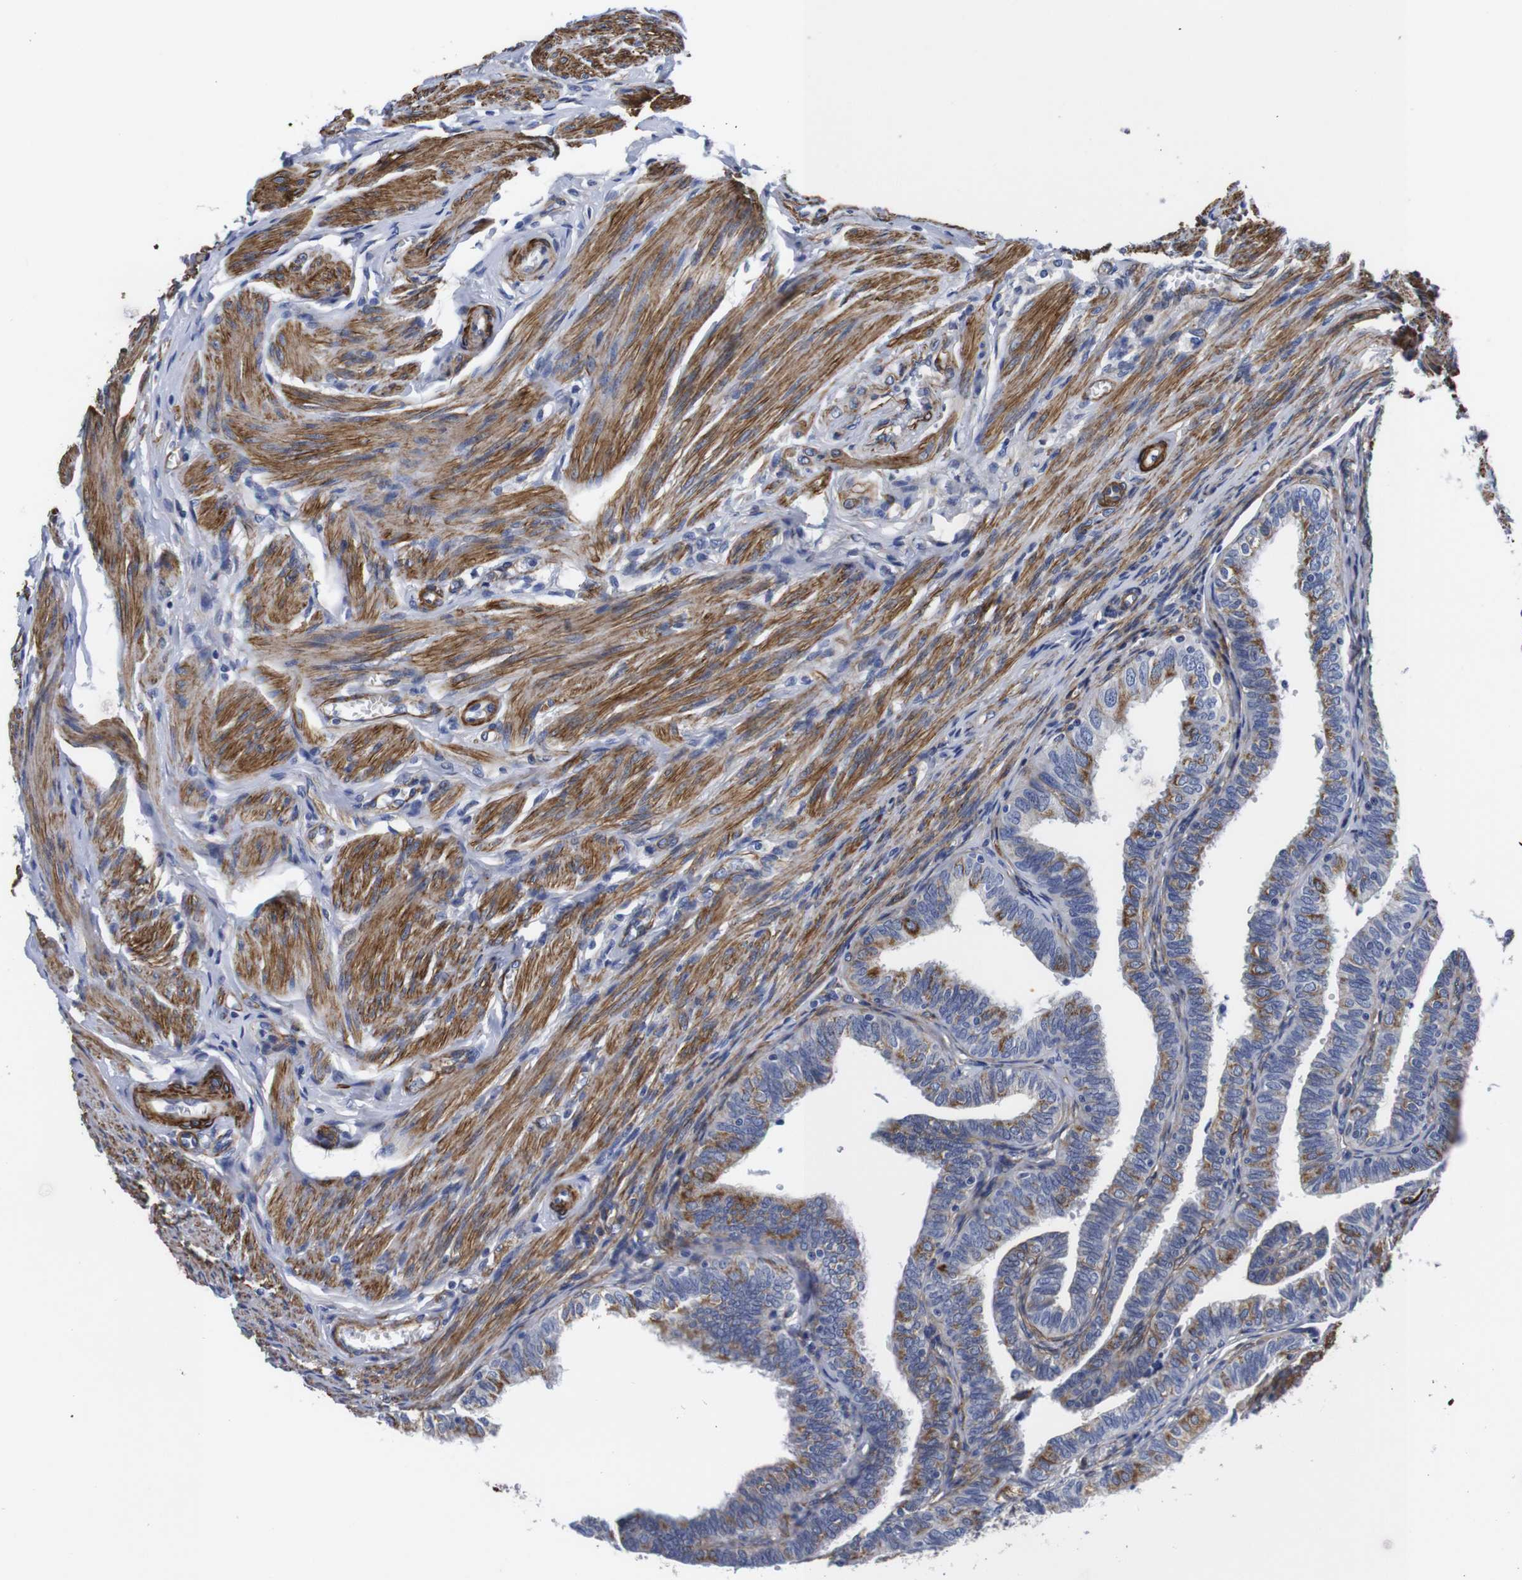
{"staining": {"intensity": "moderate", "quantity": ">75%", "location": "cytoplasmic/membranous"}, "tissue": "fallopian tube", "cell_type": "Glandular cells", "image_type": "normal", "snomed": [{"axis": "morphology", "description": "Normal tissue, NOS"}, {"axis": "topography", "description": "Fallopian tube"}], "caption": "Brown immunohistochemical staining in normal fallopian tube displays moderate cytoplasmic/membranous staining in approximately >75% of glandular cells. The protein is shown in brown color, while the nuclei are stained blue.", "gene": "WNT10A", "patient": {"sex": "female", "age": 46}}